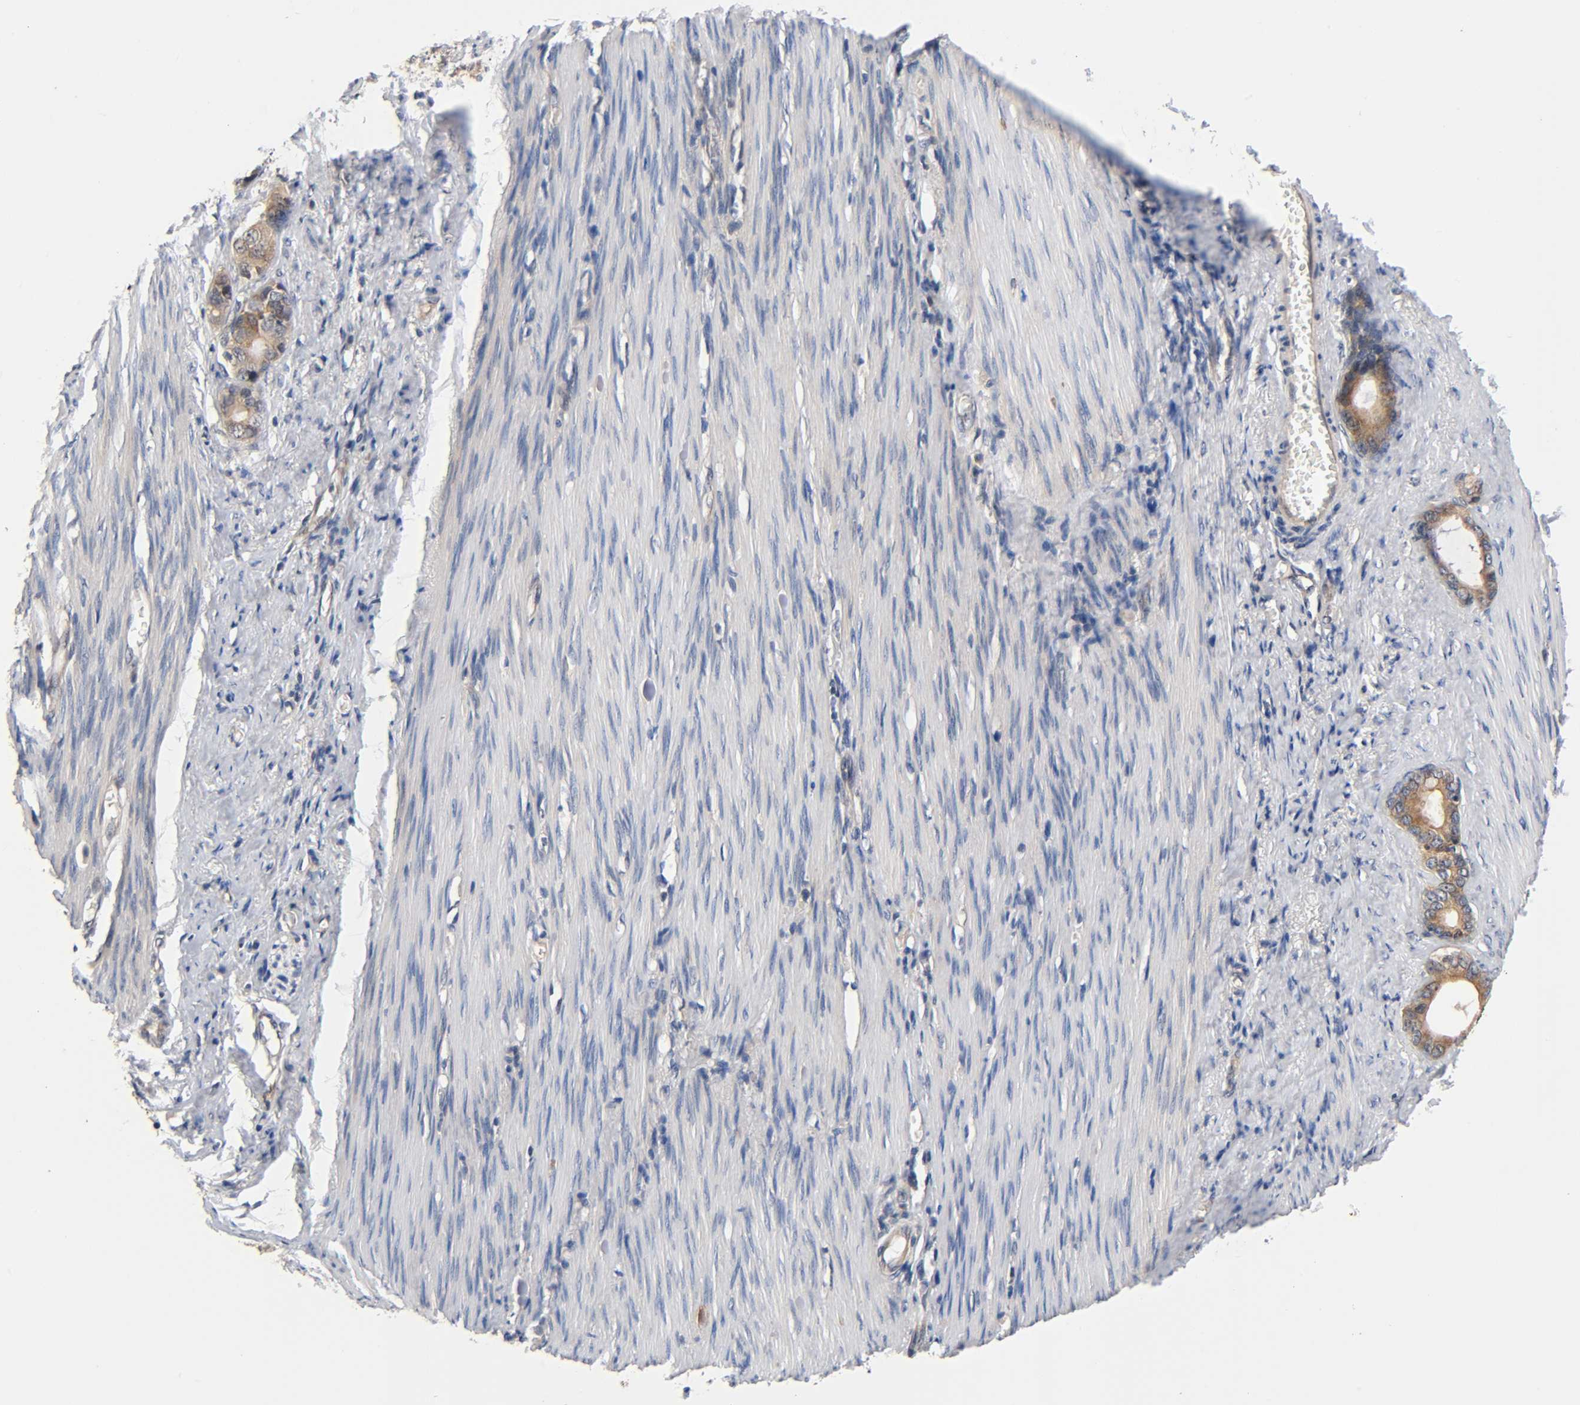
{"staining": {"intensity": "moderate", "quantity": ">75%", "location": "cytoplasmic/membranous"}, "tissue": "stomach cancer", "cell_type": "Tumor cells", "image_type": "cancer", "snomed": [{"axis": "morphology", "description": "Adenocarcinoma, NOS"}, {"axis": "topography", "description": "Stomach"}], "caption": "Tumor cells reveal medium levels of moderate cytoplasmic/membranous expression in about >75% of cells in human stomach adenocarcinoma.", "gene": "PRKAB1", "patient": {"sex": "female", "age": 75}}